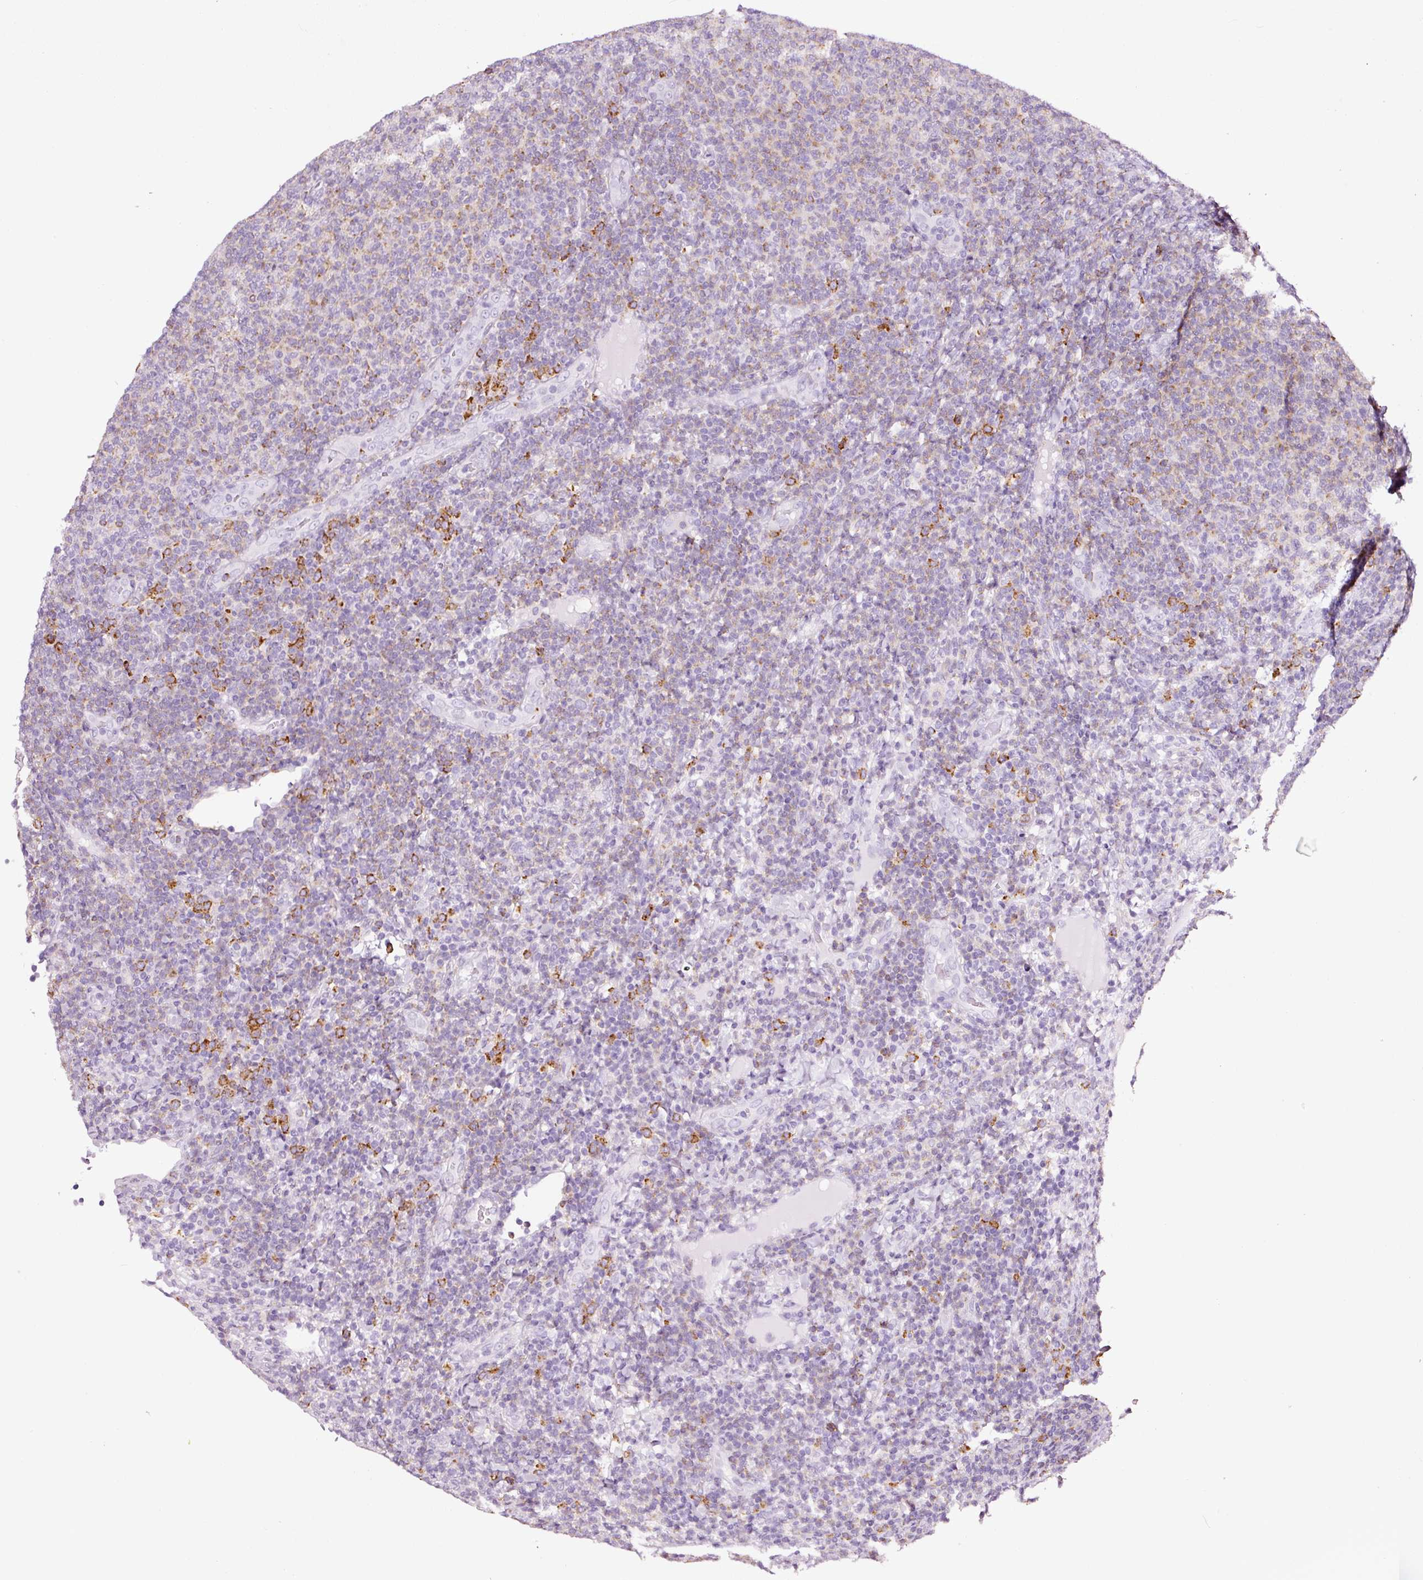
{"staining": {"intensity": "moderate", "quantity": "<25%", "location": "cytoplasmic/membranous"}, "tissue": "lymphoma", "cell_type": "Tumor cells", "image_type": "cancer", "snomed": [{"axis": "morphology", "description": "Malignant lymphoma, non-Hodgkin's type, Low grade"}, {"axis": "topography", "description": "Lymph node"}], "caption": "Immunohistochemical staining of lymphoma reveals moderate cytoplasmic/membranous protein staining in approximately <25% of tumor cells. (DAB (3,3'-diaminobenzidine) IHC with brightfield microscopy, high magnification).", "gene": "CYB561A3", "patient": {"sex": "male", "age": 66}}